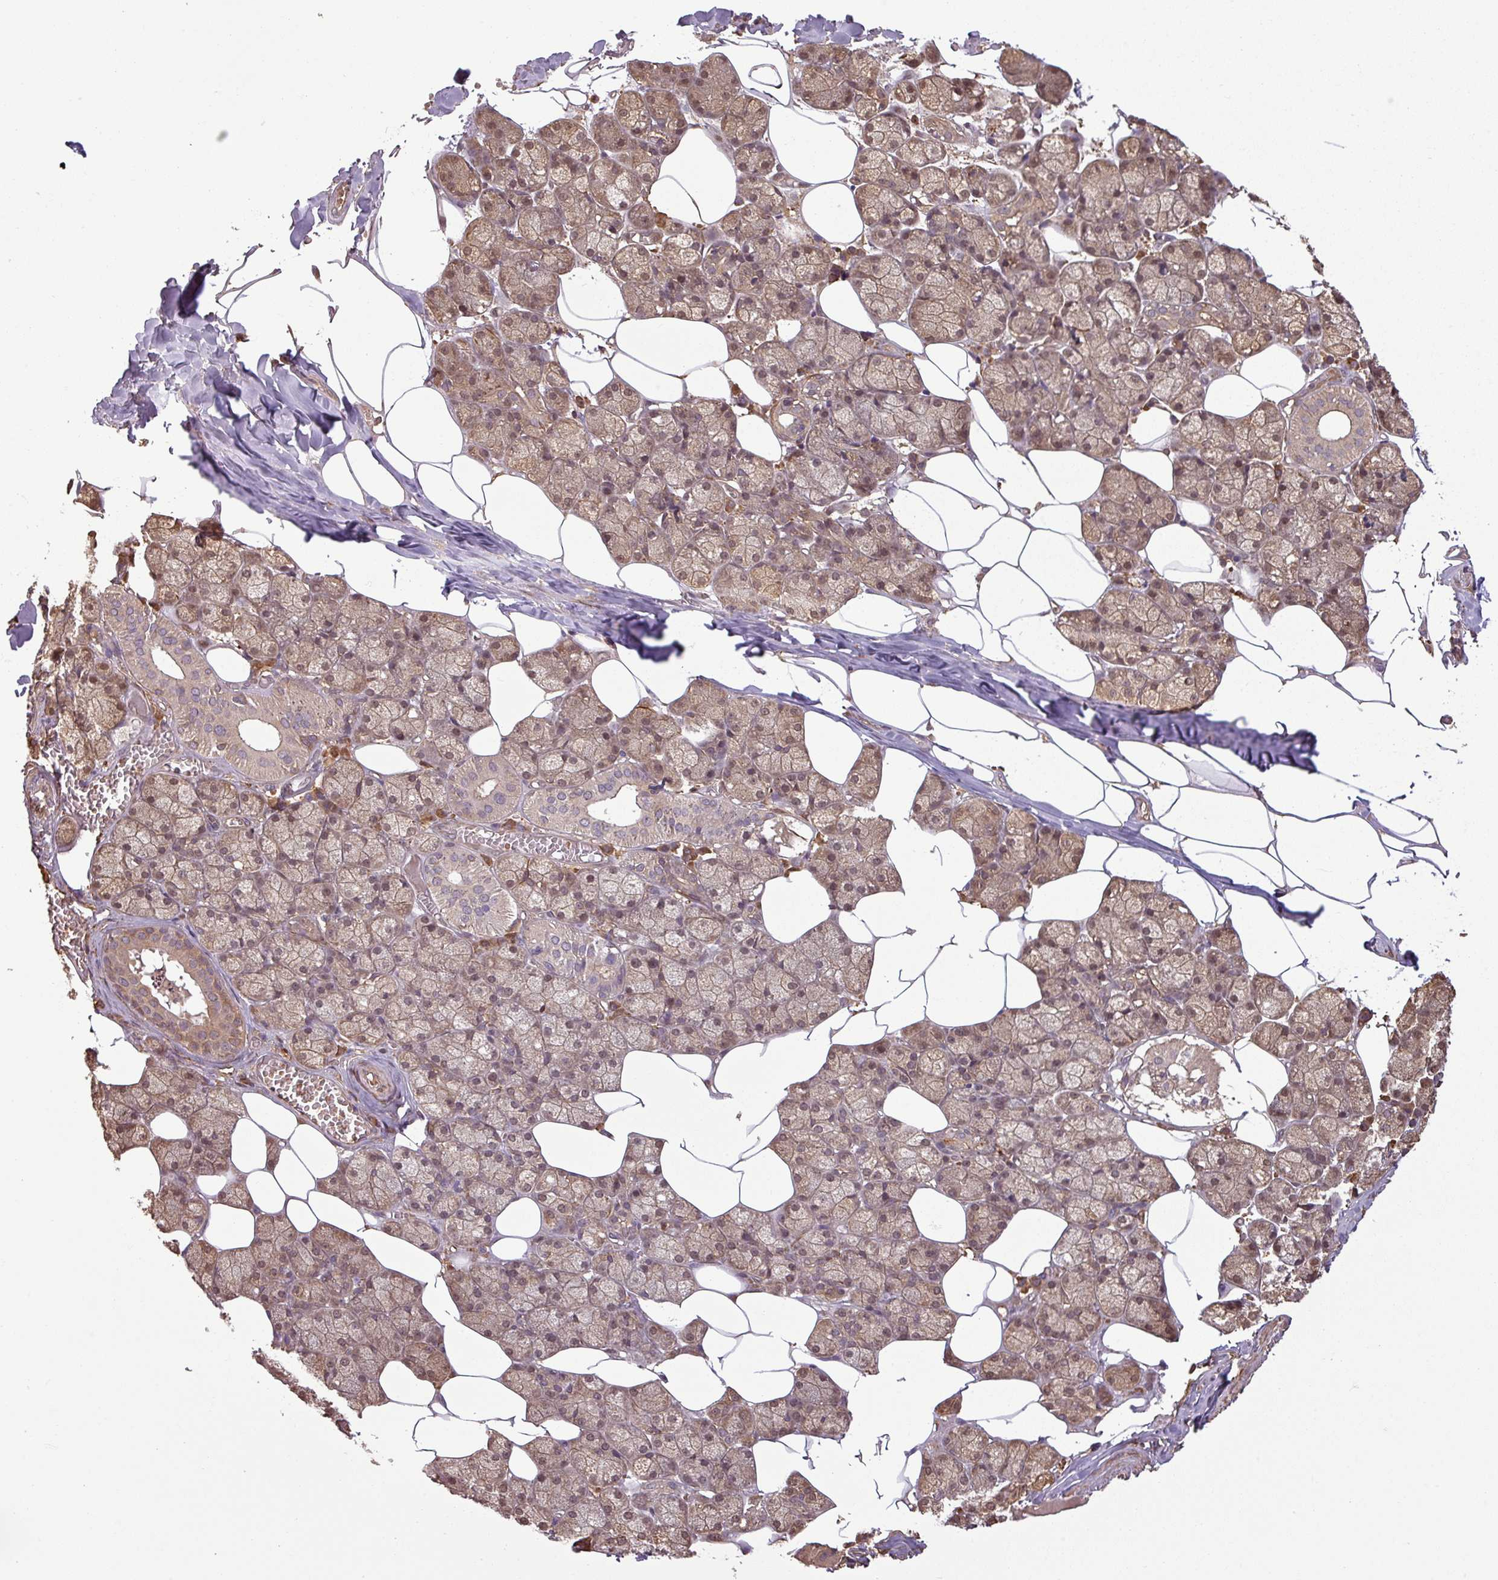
{"staining": {"intensity": "moderate", "quantity": ">75%", "location": "cytoplasmic/membranous"}, "tissue": "salivary gland", "cell_type": "Glandular cells", "image_type": "normal", "snomed": [{"axis": "morphology", "description": "Normal tissue, NOS"}, {"axis": "topography", "description": "Salivary gland"}], "caption": "DAB immunohistochemical staining of normal salivary gland shows moderate cytoplasmic/membranous protein staining in approximately >75% of glandular cells.", "gene": "MAP3K6", "patient": {"sex": "male", "age": 62}}